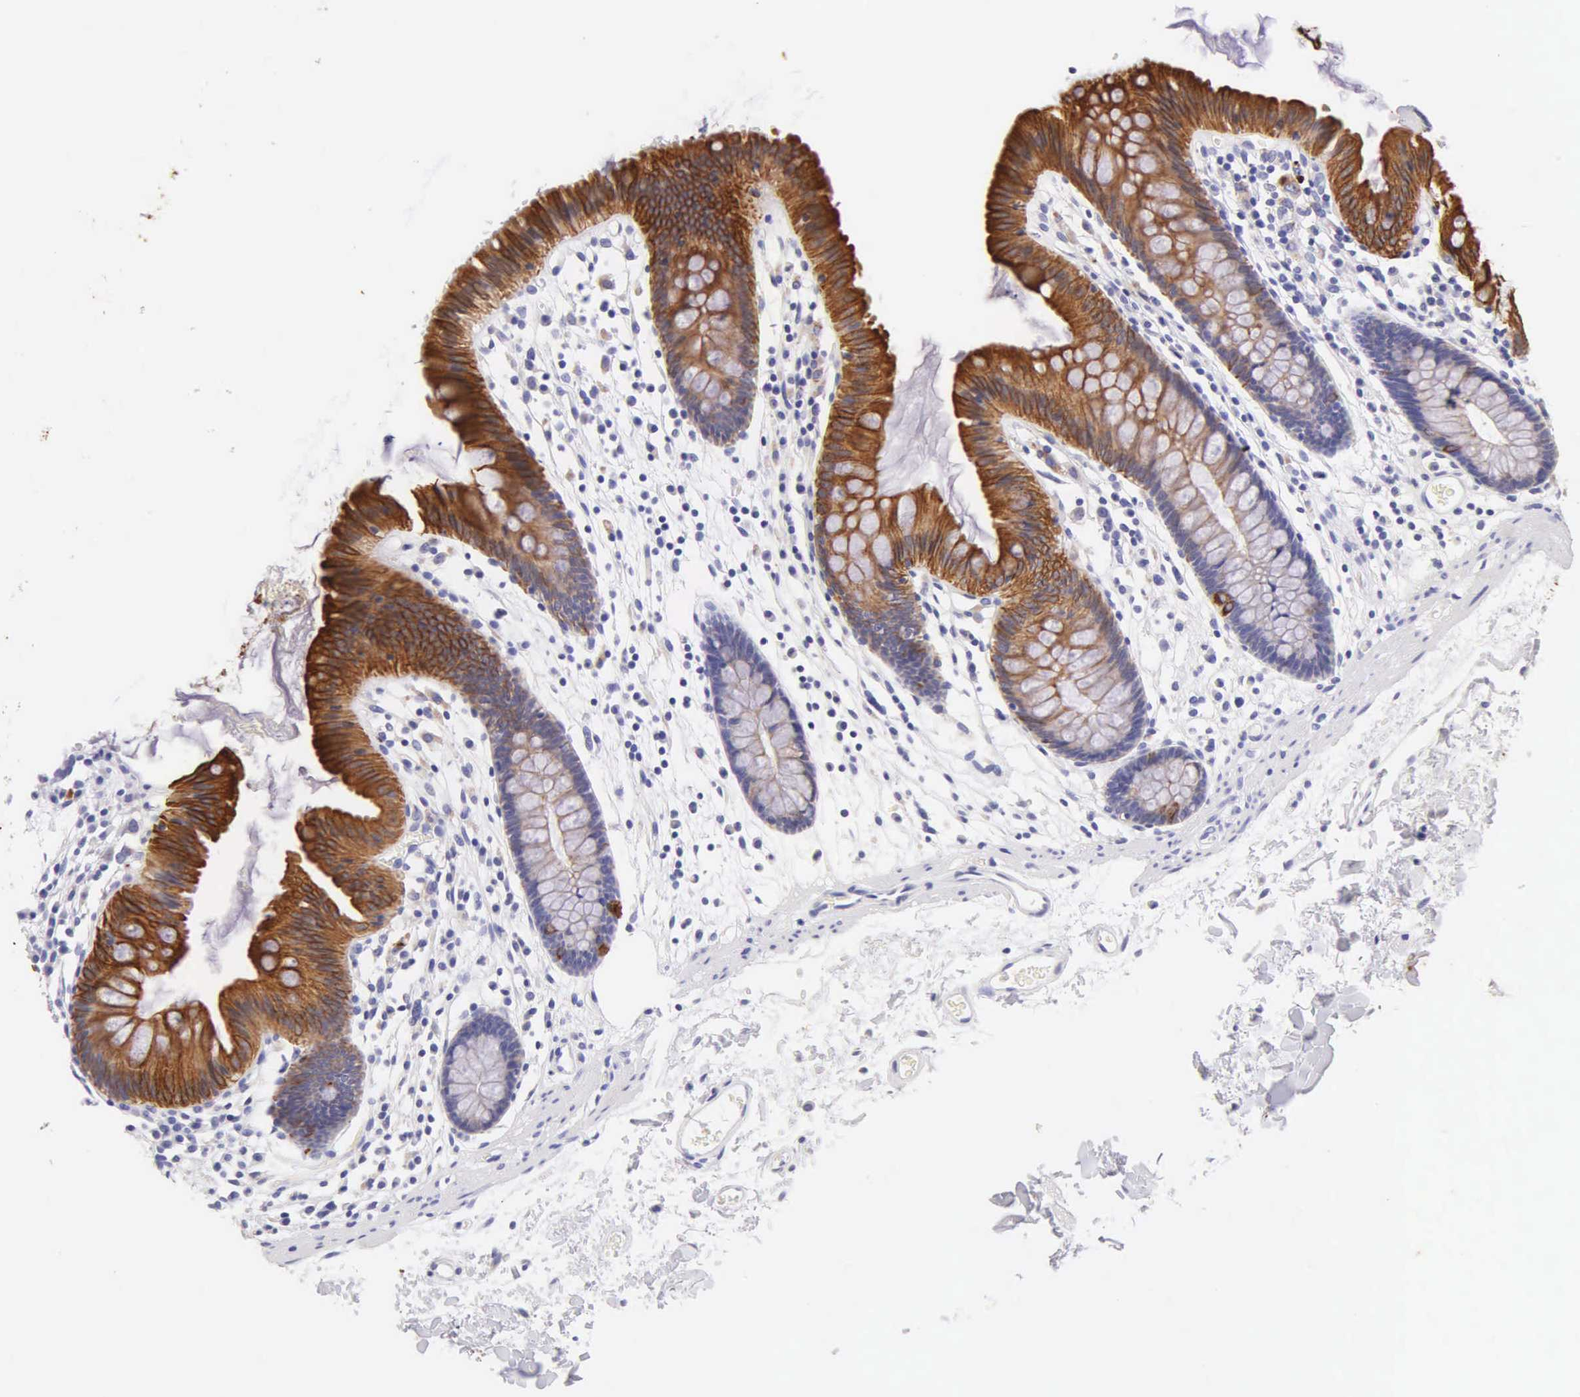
{"staining": {"intensity": "negative", "quantity": "none", "location": "none"}, "tissue": "colon", "cell_type": "Endothelial cells", "image_type": "normal", "snomed": [{"axis": "morphology", "description": "Normal tissue, NOS"}, {"axis": "topography", "description": "Colon"}], "caption": "Endothelial cells show no significant protein staining in normal colon.", "gene": "KRT14", "patient": {"sex": "male", "age": 54}}